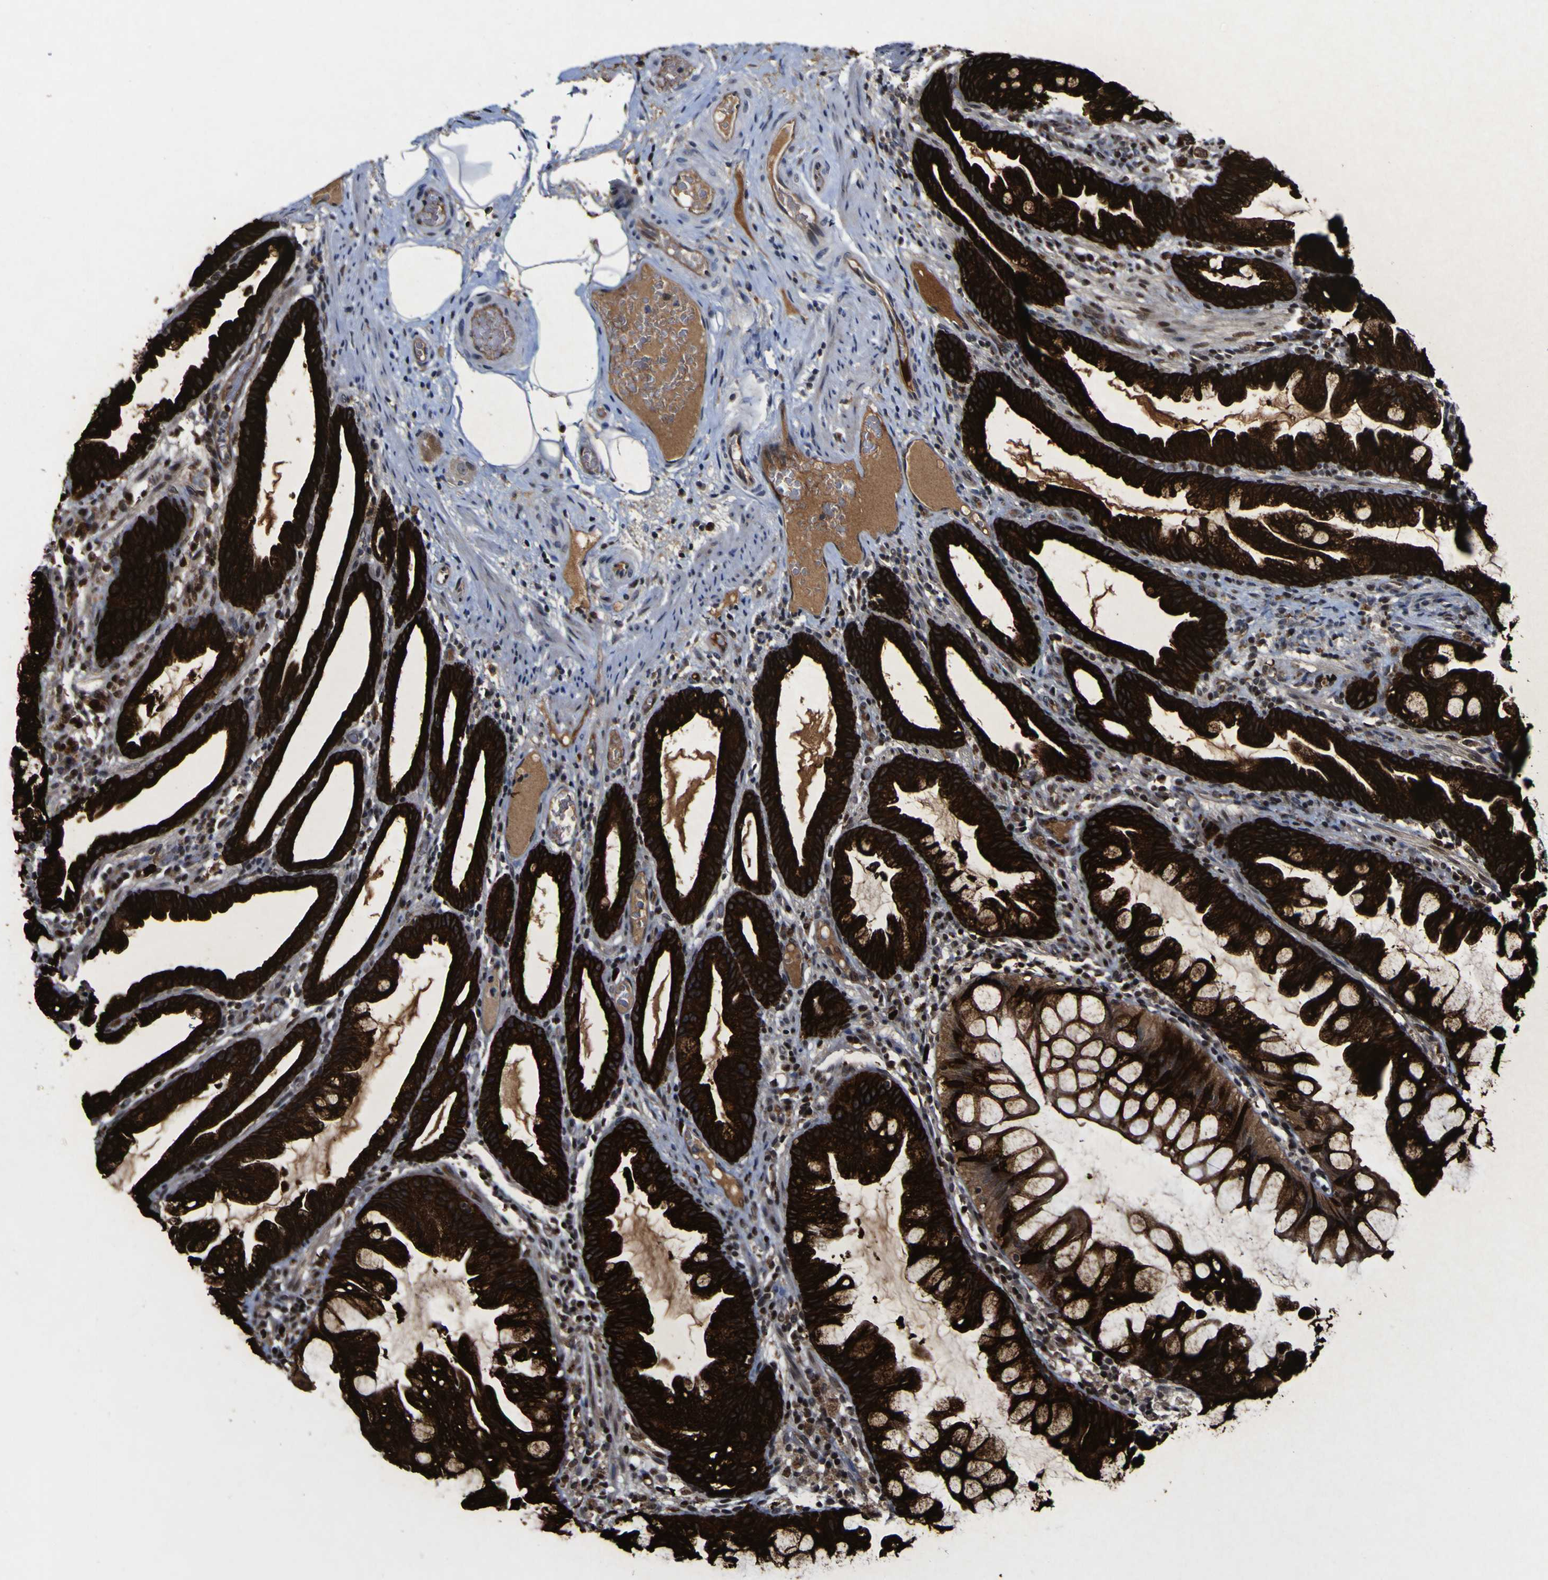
{"staining": {"intensity": "weak", "quantity": "25%-75%", "location": "cytoplasmic/membranous"}, "tissue": "colon", "cell_type": "Endothelial cells", "image_type": "normal", "snomed": [{"axis": "morphology", "description": "Normal tissue, NOS"}, {"axis": "topography", "description": "Smooth muscle"}, {"axis": "topography", "description": "Colon"}], "caption": "The immunohistochemical stain highlights weak cytoplasmic/membranous staining in endothelial cells of unremarkable colon.", "gene": "CCL2", "patient": {"sex": "male", "age": 67}}